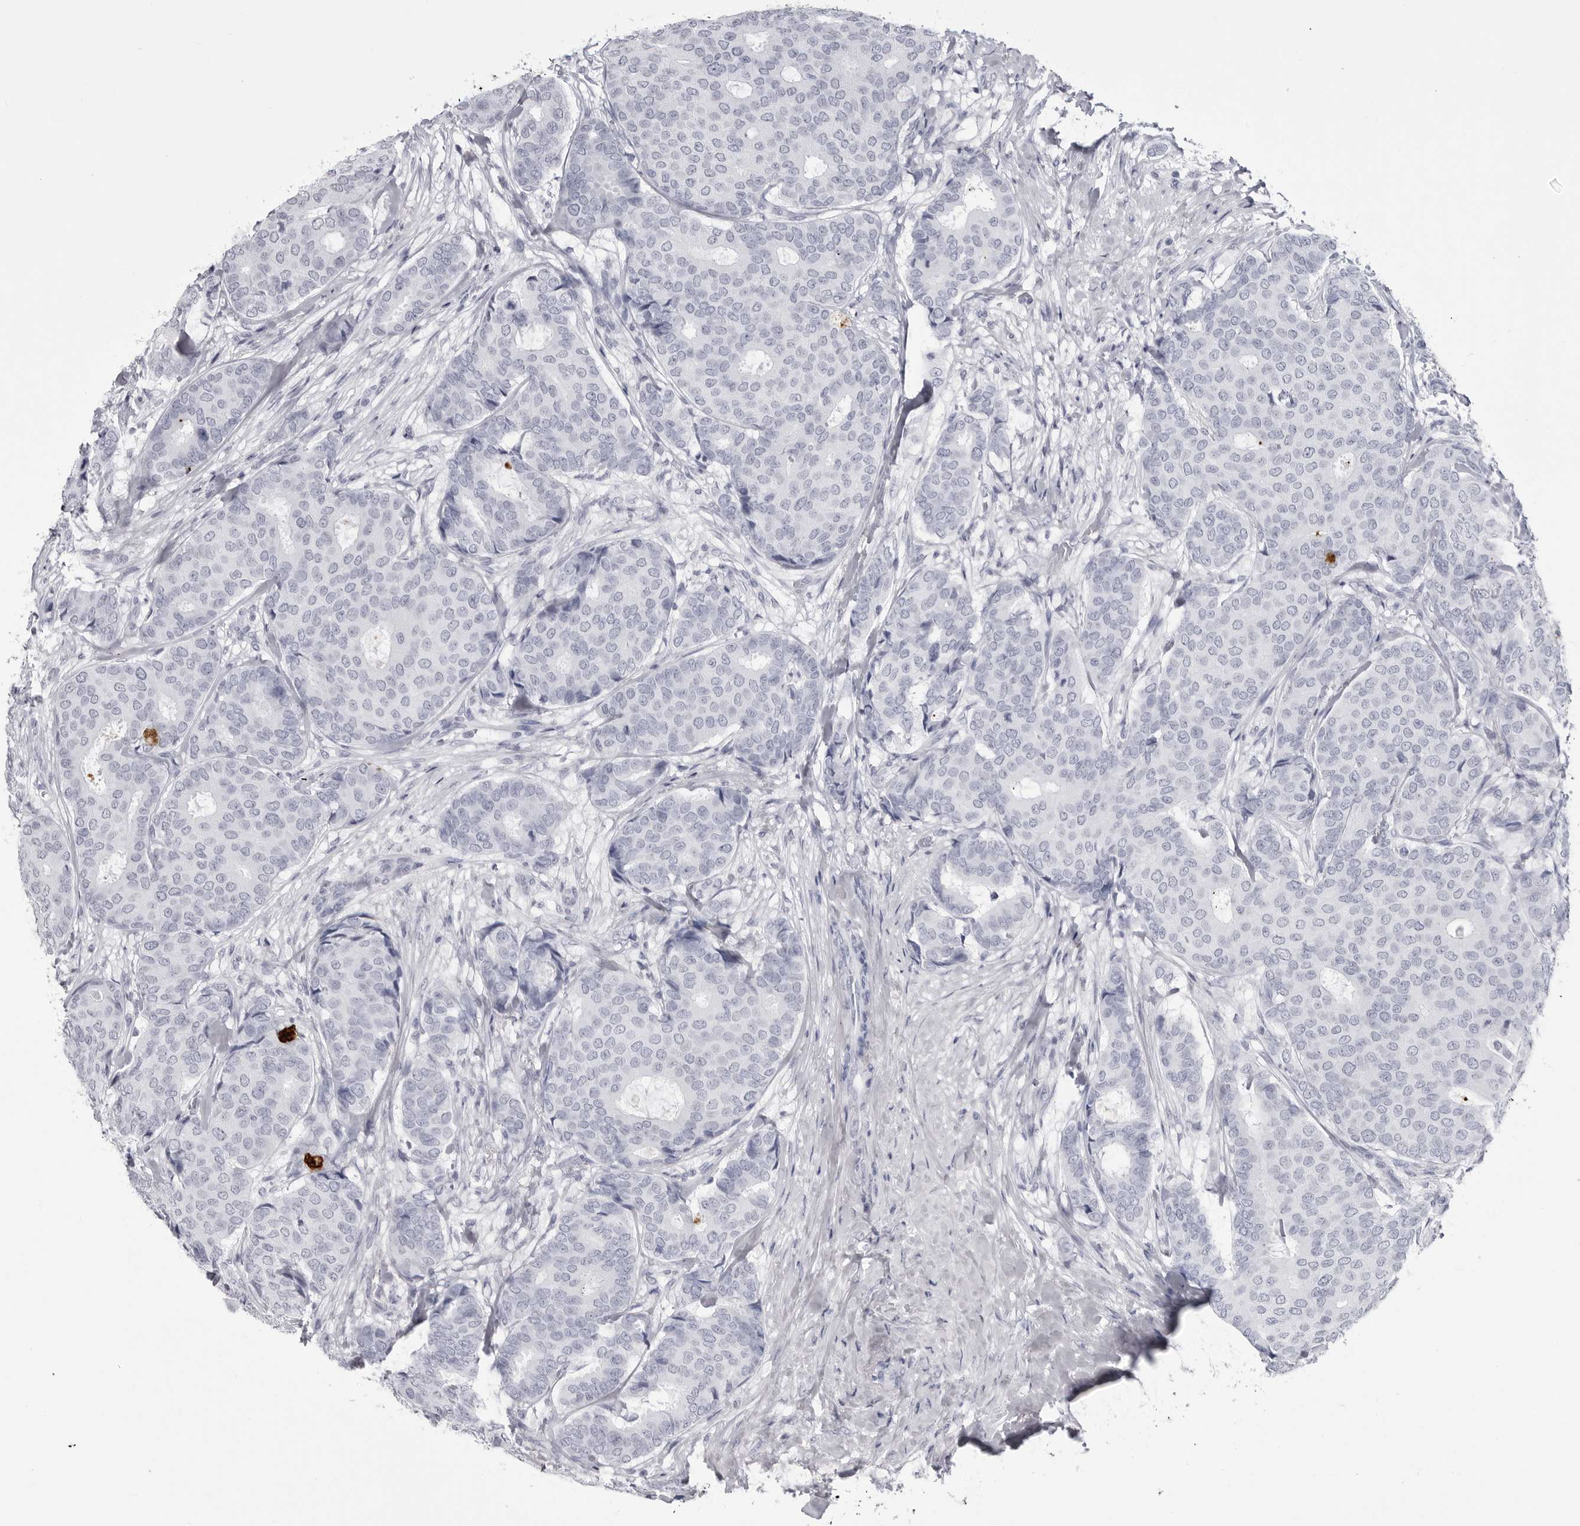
{"staining": {"intensity": "negative", "quantity": "none", "location": "none"}, "tissue": "breast cancer", "cell_type": "Tumor cells", "image_type": "cancer", "snomed": [{"axis": "morphology", "description": "Duct carcinoma"}, {"axis": "topography", "description": "Breast"}], "caption": "High power microscopy histopathology image of an immunohistochemistry (IHC) histopathology image of breast cancer, revealing no significant positivity in tumor cells.", "gene": "COL26A1", "patient": {"sex": "female", "age": 75}}